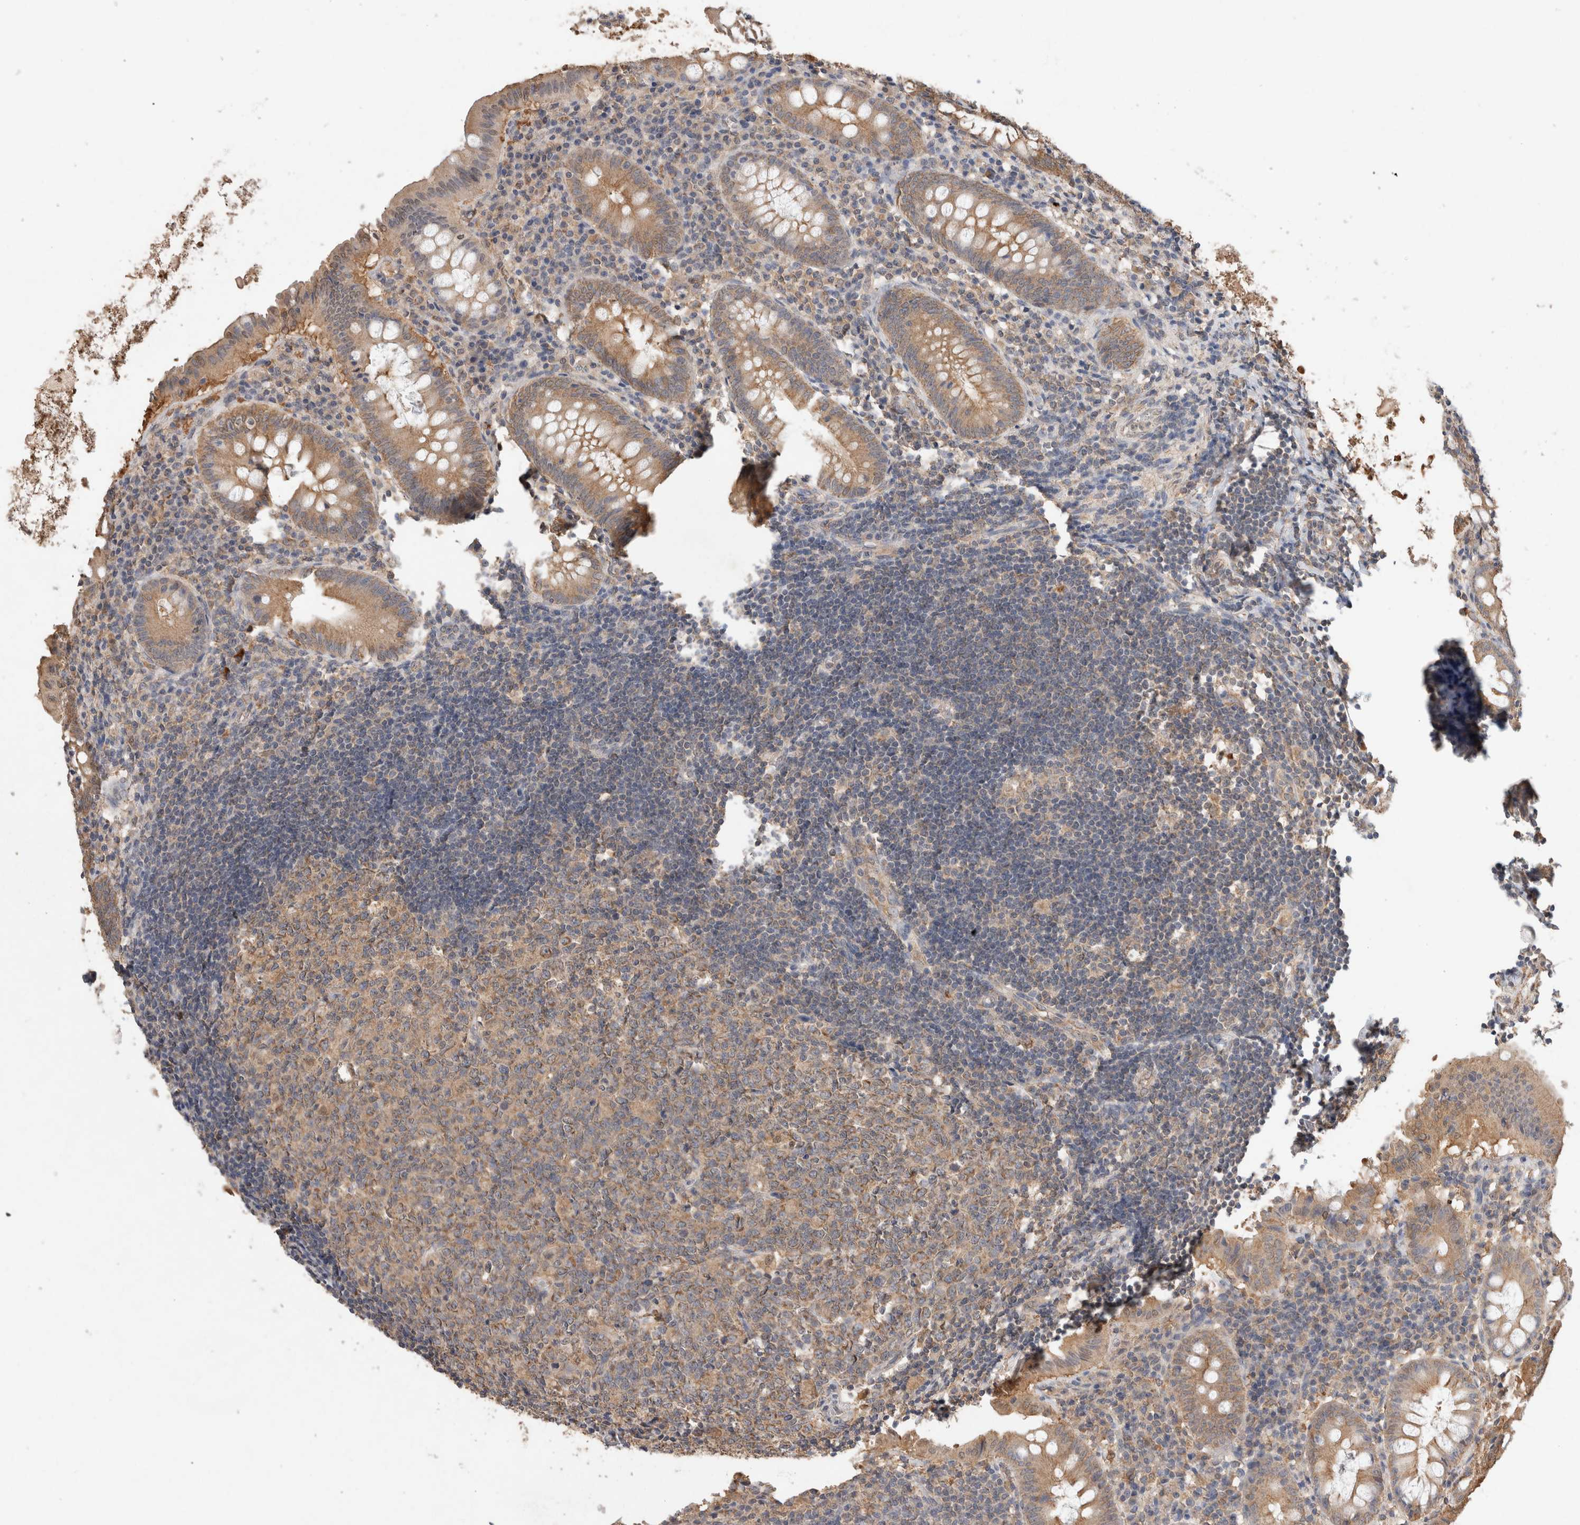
{"staining": {"intensity": "moderate", "quantity": ">75%", "location": "cytoplasmic/membranous"}, "tissue": "appendix", "cell_type": "Glandular cells", "image_type": "normal", "snomed": [{"axis": "morphology", "description": "Normal tissue, NOS"}, {"axis": "topography", "description": "Appendix"}], "caption": "Protein staining displays moderate cytoplasmic/membranous positivity in about >75% of glandular cells in unremarkable appendix.", "gene": "RAB14", "patient": {"sex": "female", "age": 54}}